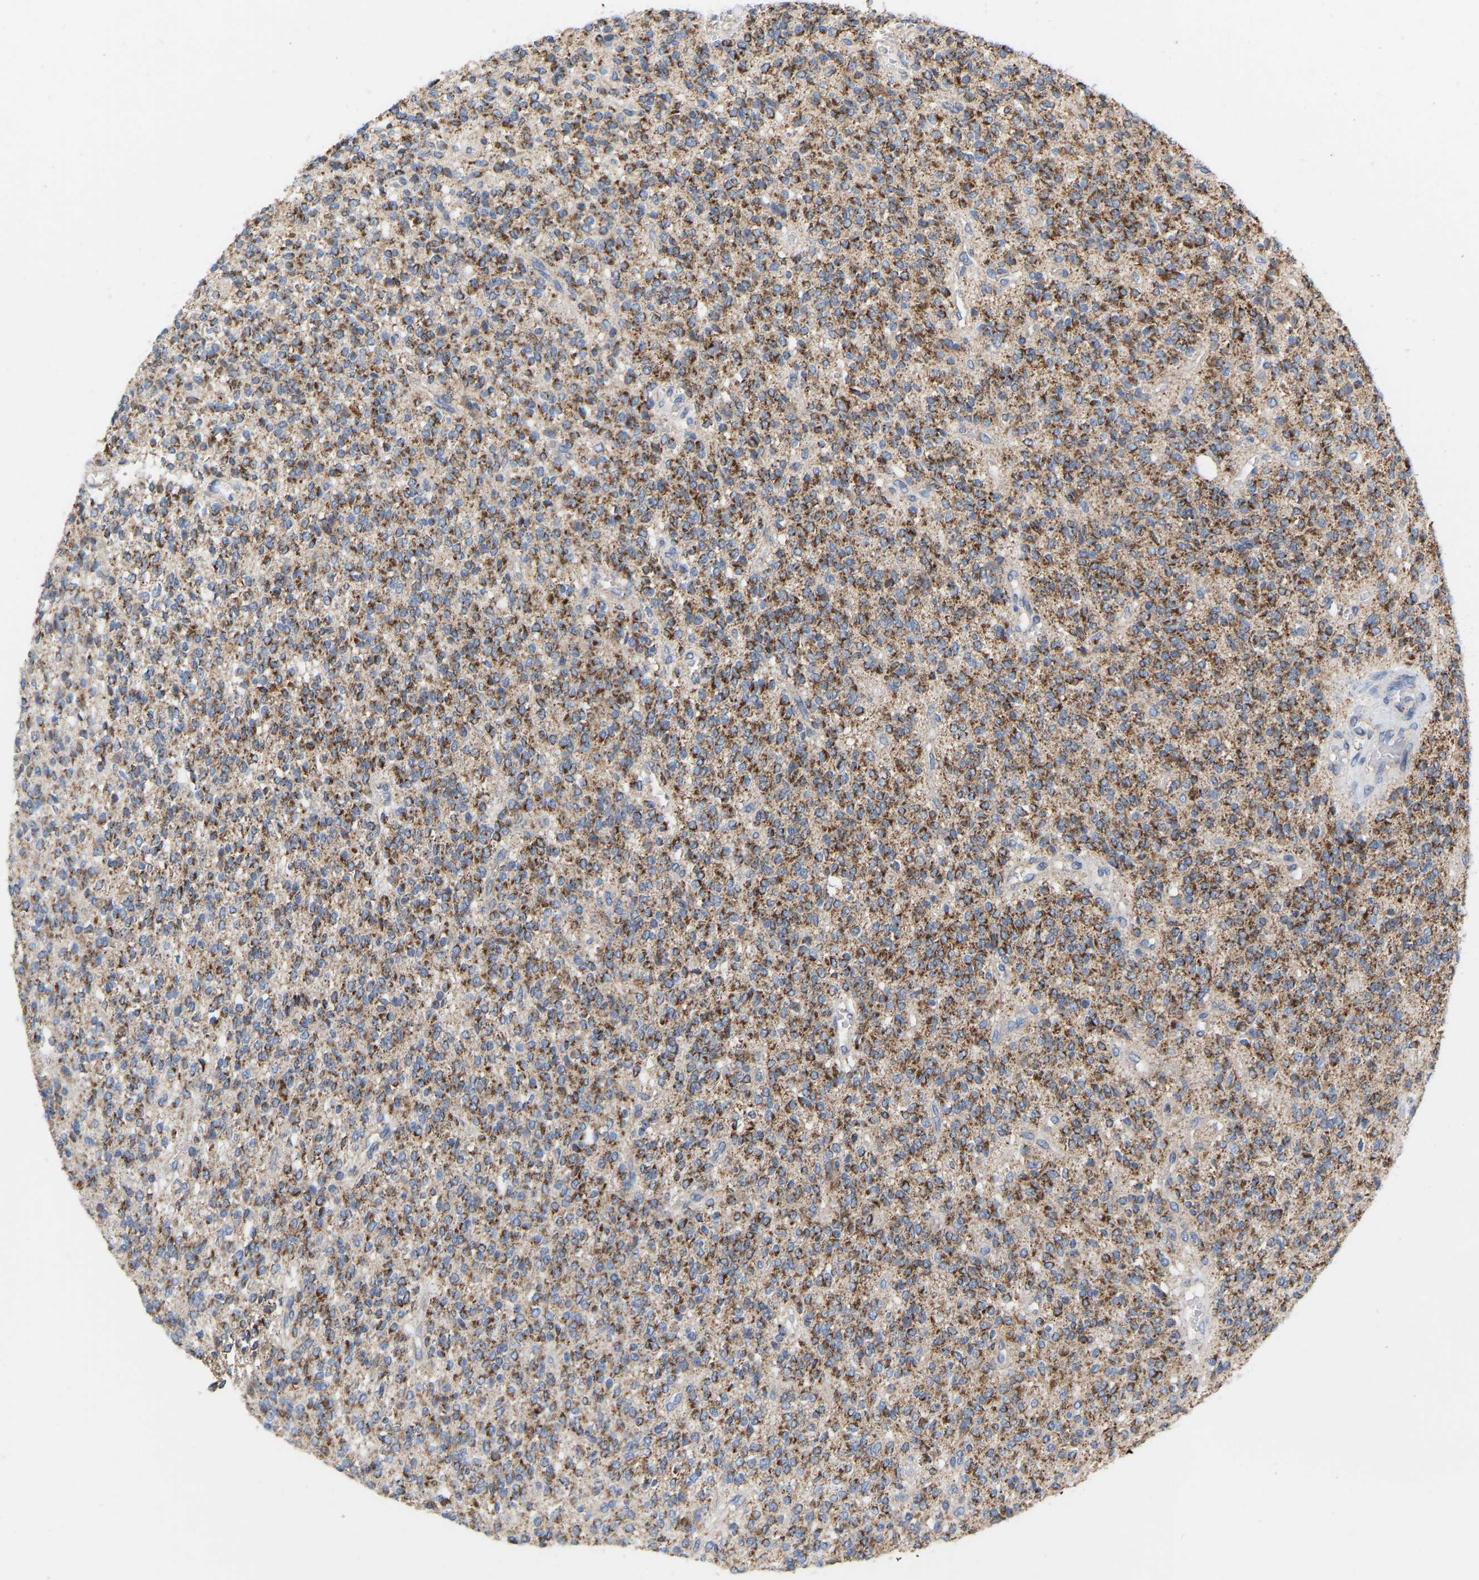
{"staining": {"intensity": "strong", "quantity": "25%-75%", "location": "cytoplasmic/membranous"}, "tissue": "glioma", "cell_type": "Tumor cells", "image_type": "cancer", "snomed": [{"axis": "morphology", "description": "Glioma, malignant, High grade"}, {"axis": "topography", "description": "Brain"}], "caption": "Protein analysis of glioma tissue displays strong cytoplasmic/membranous expression in about 25%-75% of tumor cells. (DAB = brown stain, brightfield microscopy at high magnification).", "gene": "CBLB", "patient": {"sex": "male", "age": 34}}